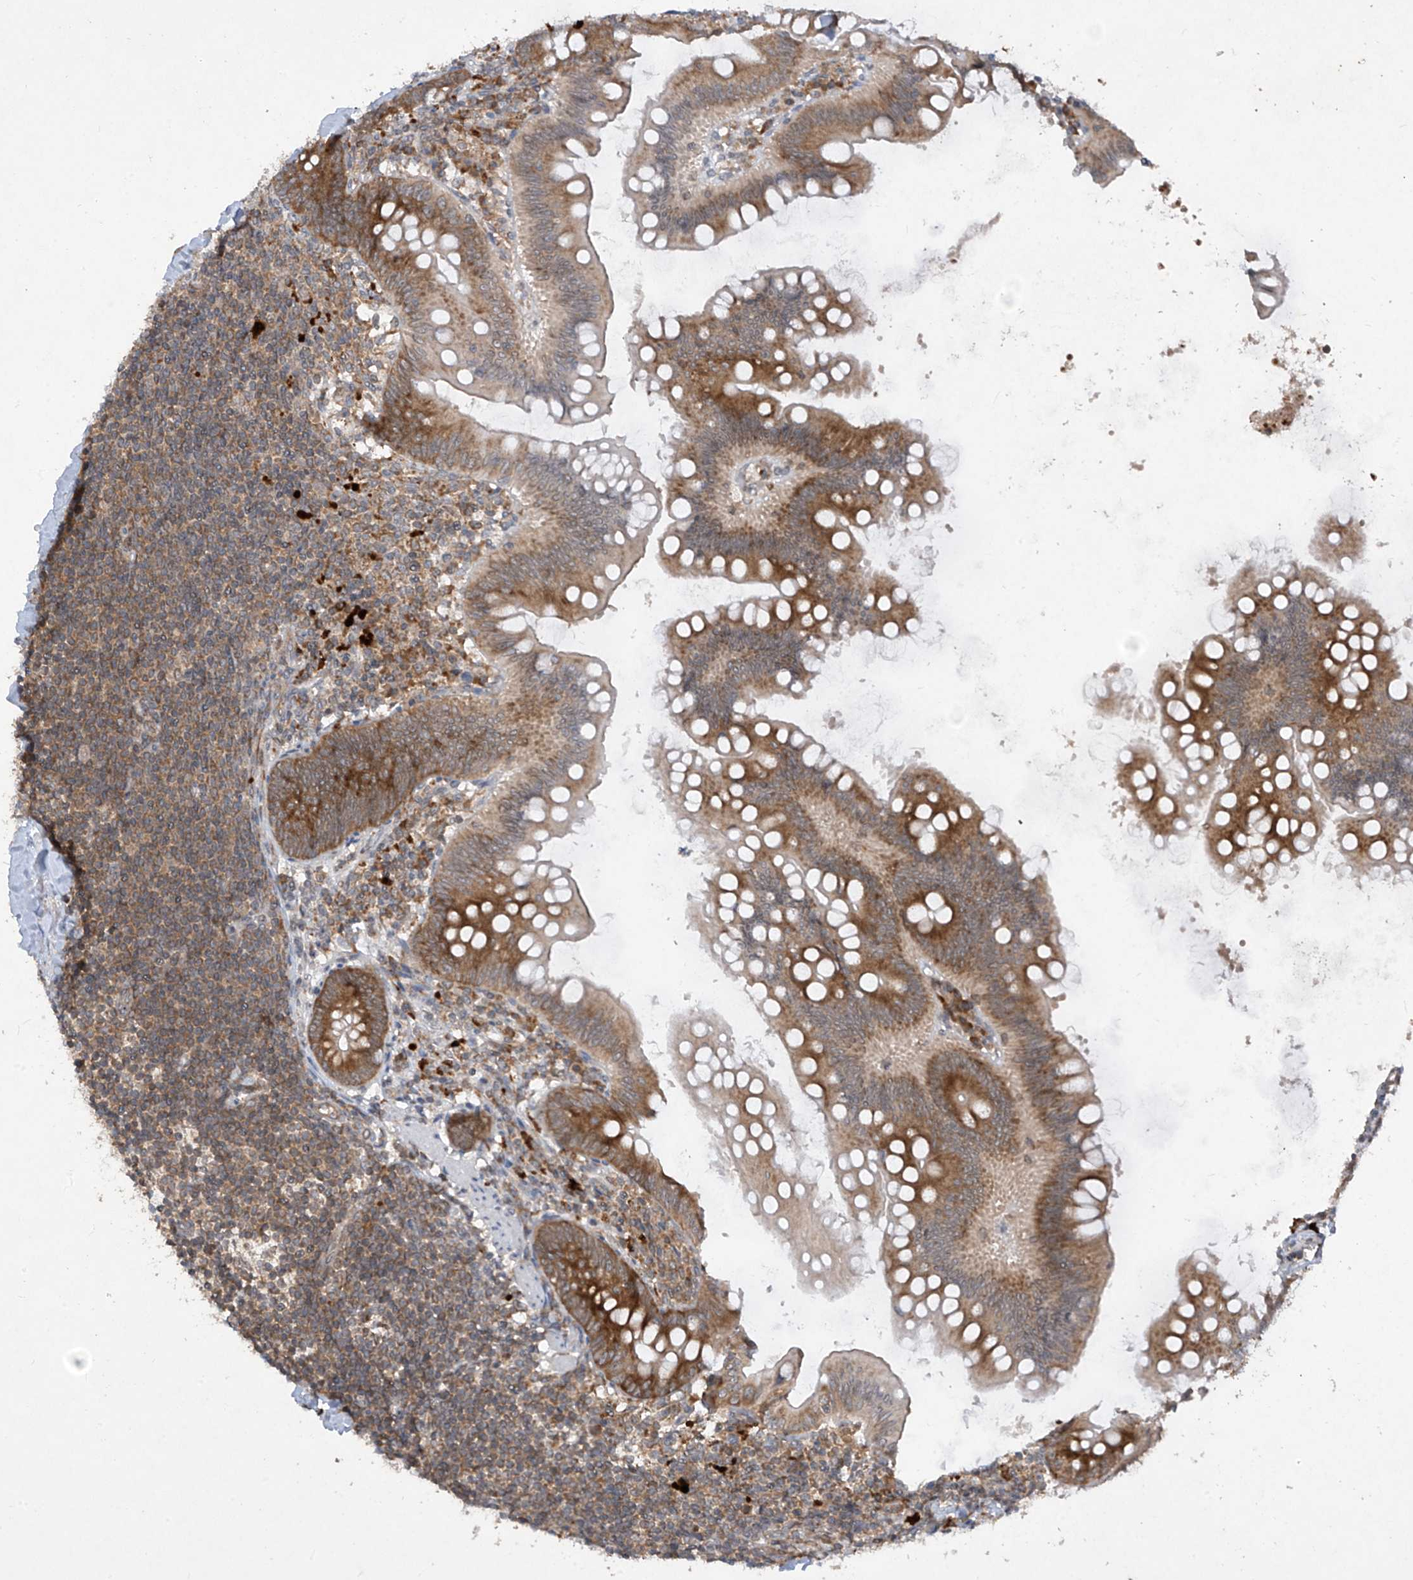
{"staining": {"intensity": "moderate", "quantity": ">75%", "location": "cytoplasmic/membranous"}, "tissue": "appendix", "cell_type": "Glandular cells", "image_type": "normal", "snomed": [{"axis": "morphology", "description": "Normal tissue, NOS"}, {"axis": "topography", "description": "Appendix"}], "caption": "Glandular cells show moderate cytoplasmic/membranous staining in about >75% of cells in normal appendix. (Stains: DAB (3,3'-diaminobenzidine) in brown, nuclei in blue, Microscopy: brightfield microscopy at high magnification).", "gene": "RPL34", "patient": {"sex": "female", "age": 62}}